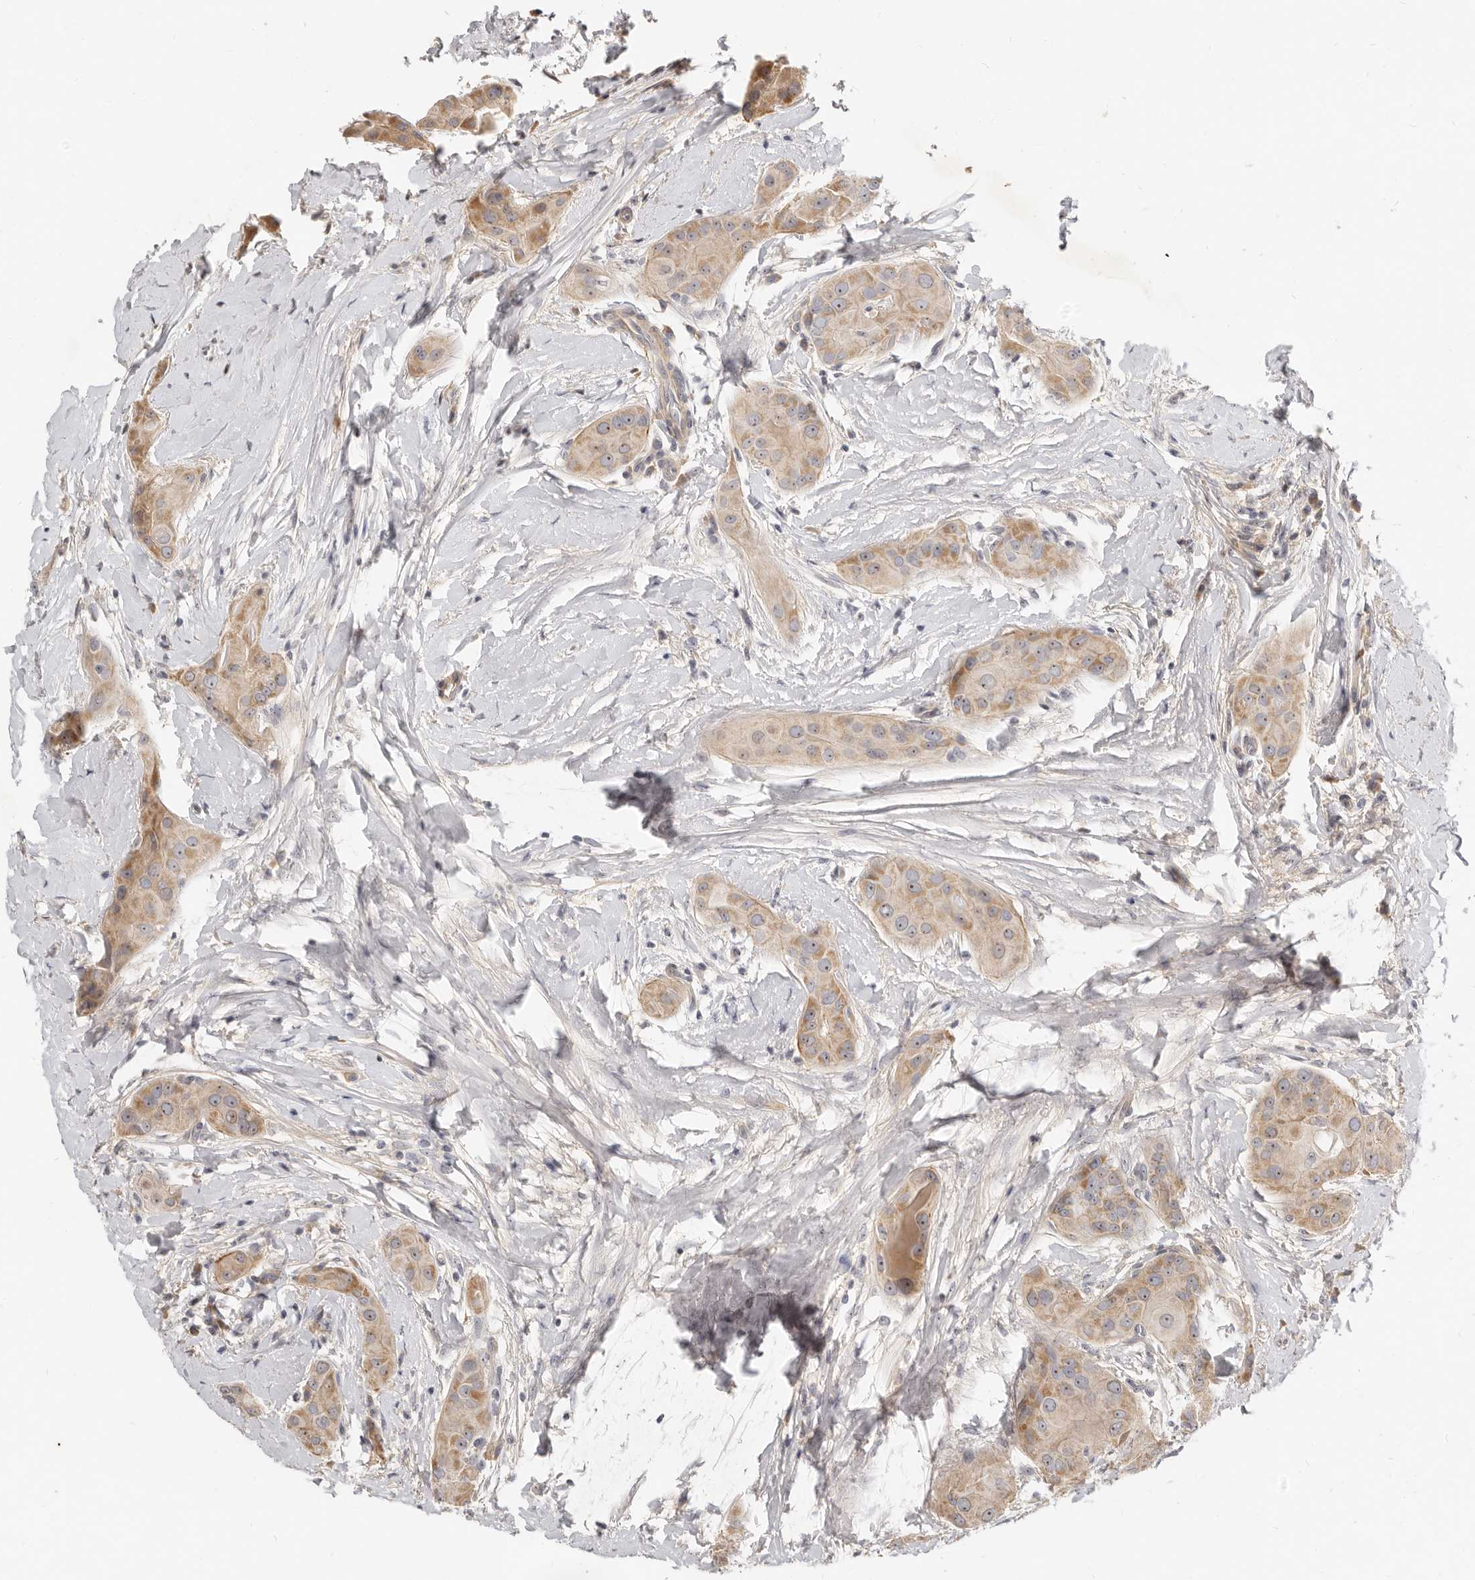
{"staining": {"intensity": "weak", "quantity": ">75%", "location": "cytoplasmic/membranous,nuclear"}, "tissue": "thyroid cancer", "cell_type": "Tumor cells", "image_type": "cancer", "snomed": [{"axis": "morphology", "description": "Papillary adenocarcinoma, NOS"}, {"axis": "topography", "description": "Thyroid gland"}], "caption": "IHC (DAB) staining of human papillary adenocarcinoma (thyroid) shows weak cytoplasmic/membranous and nuclear protein expression in about >75% of tumor cells.", "gene": "MICALL2", "patient": {"sex": "male", "age": 33}}